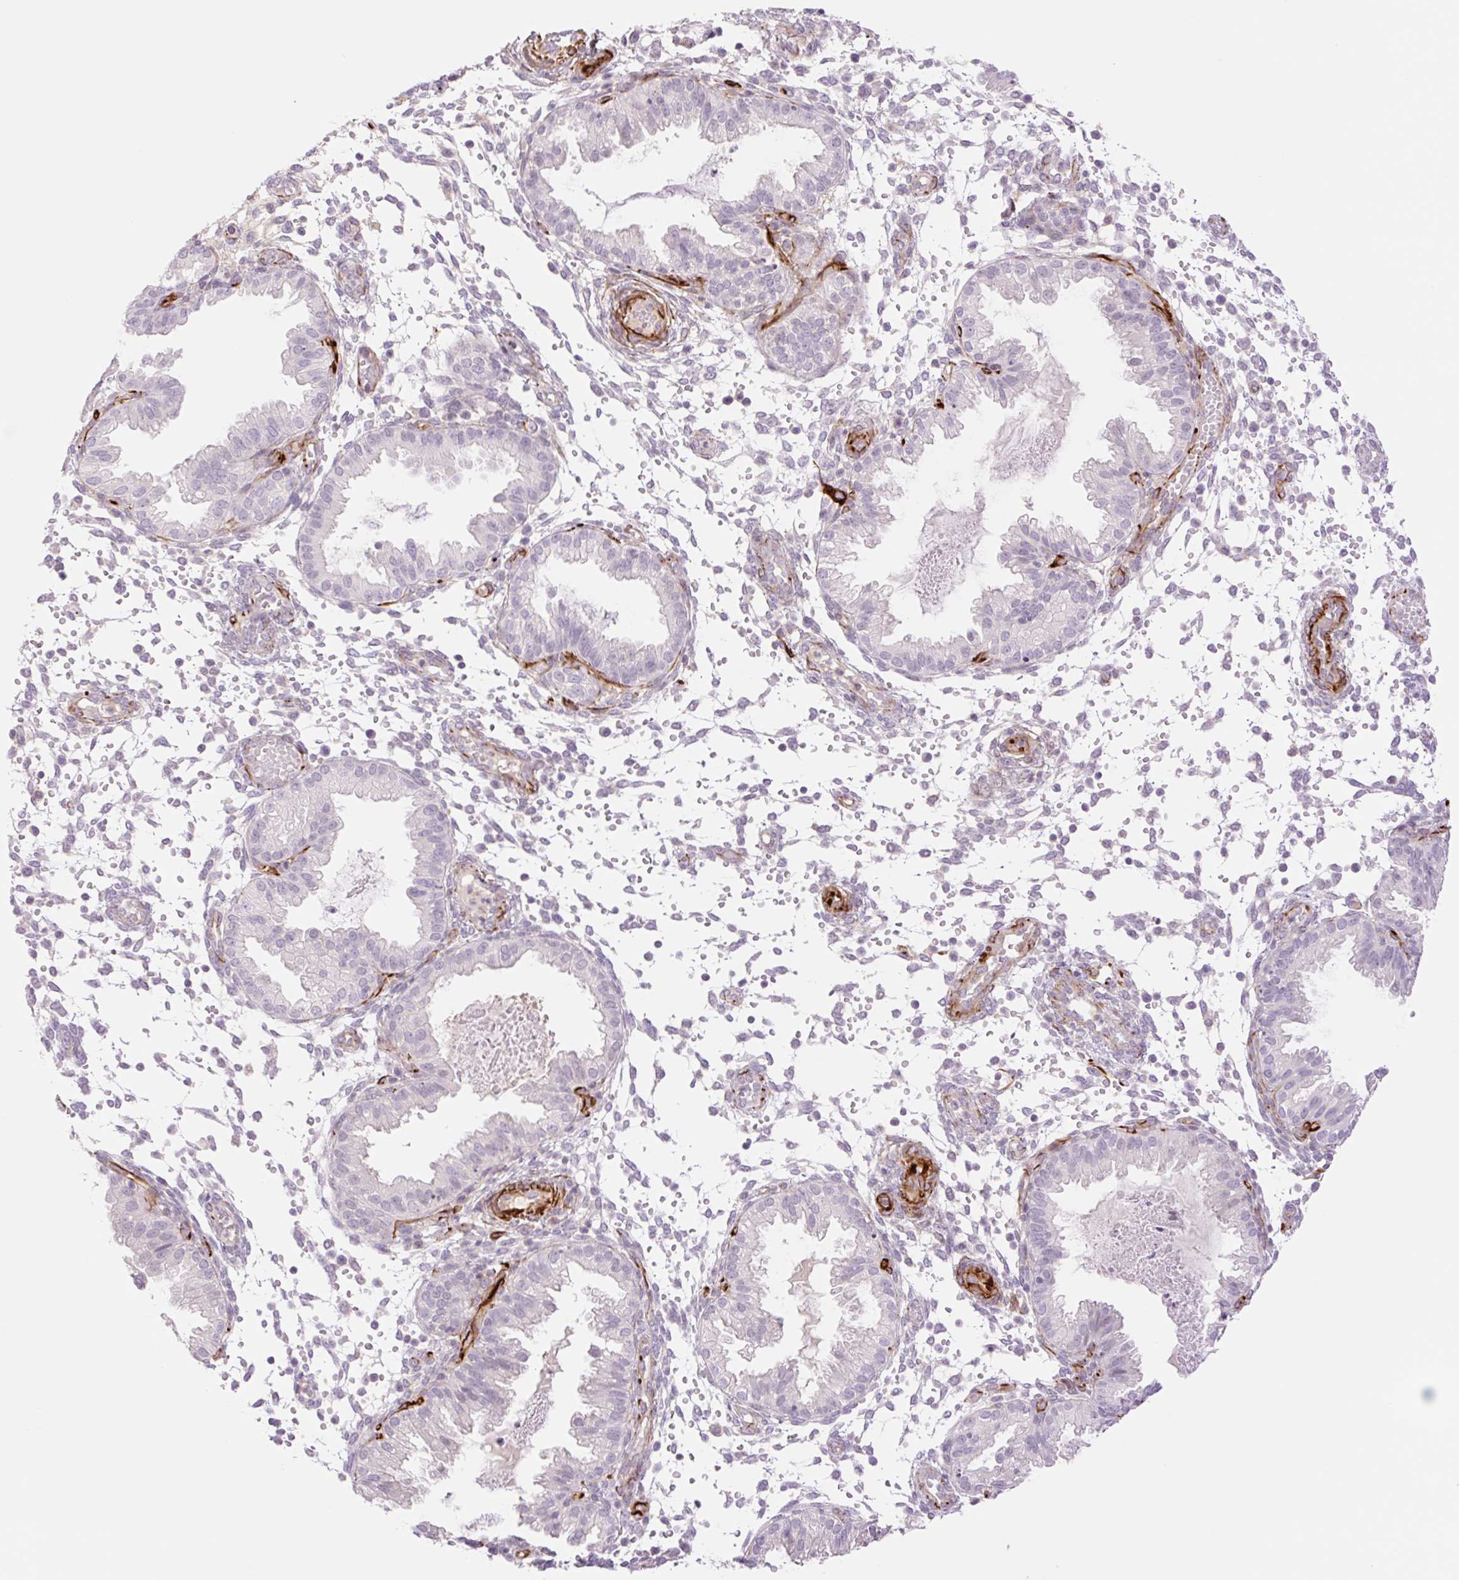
{"staining": {"intensity": "negative", "quantity": "none", "location": "none"}, "tissue": "endometrium", "cell_type": "Cells in endometrial stroma", "image_type": "normal", "snomed": [{"axis": "morphology", "description": "Normal tissue, NOS"}, {"axis": "topography", "description": "Endometrium"}], "caption": "This is a image of immunohistochemistry staining of benign endometrium, which shows no expression in cells in endometrial stroma.", "gene": "ZFYVE21", "patient": {"sex": "female", "age": 33}}